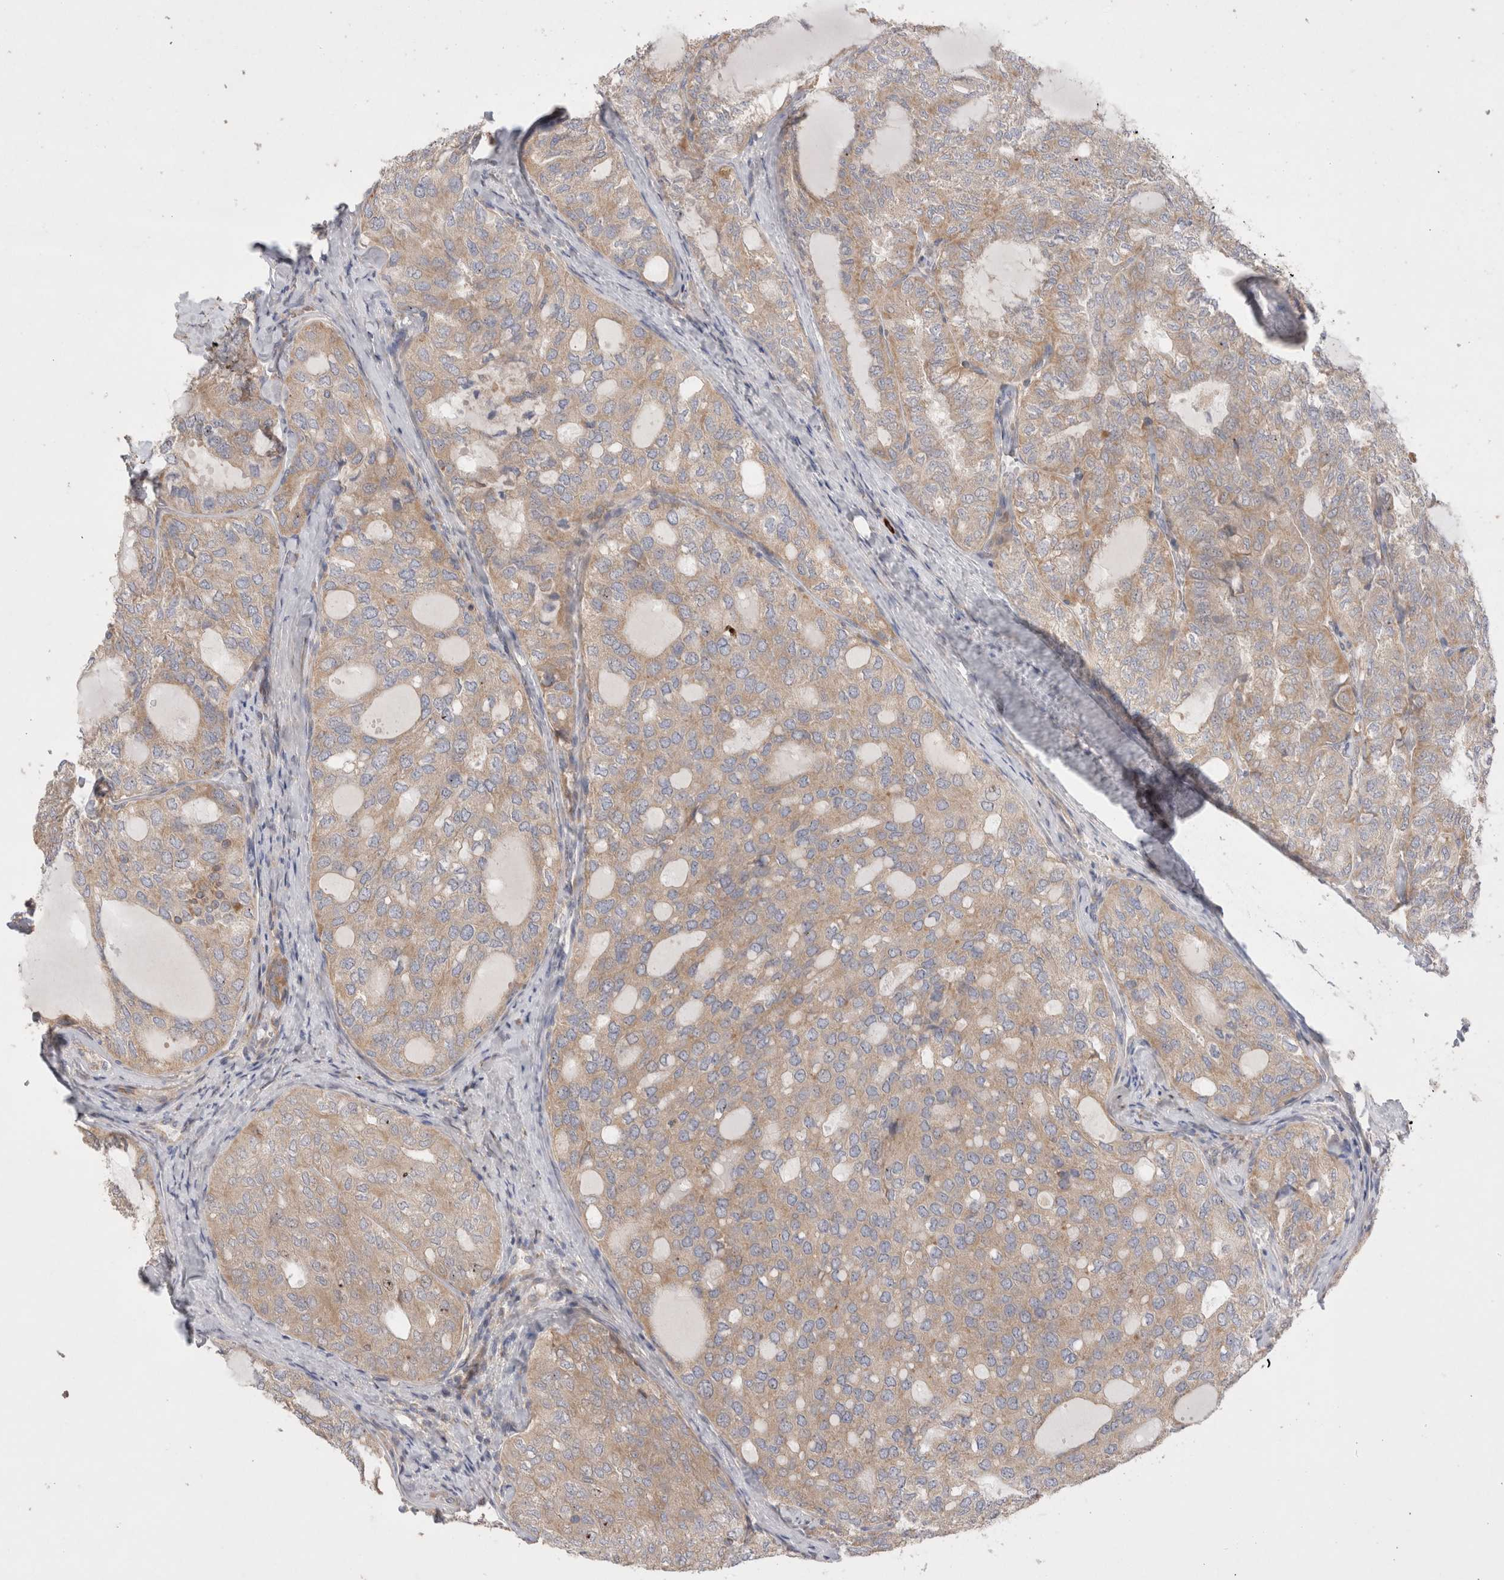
{"staining": {"intensity": "weak", "quantity": ">75%", "location": "cytoplasmic/membranous"}, "tissue": "thyroid cancer", "cell_type": "Tumor cells", "image_type": "cancer", "snomed": [{"axis": "morphology", "description": "Follicular adenoma carcinoma, NOS"}, {"axis": "topography", "description": "Thyroid gland"}], "caption": "Immunohistochemistry (IHC) histopathology image of human thyroid cancer stained for a protein (brown), which reveals low levels of weak cytoplasmic/membranous staining in approximately >75% of tumor cells.", "gene": "TBC1D16", "patient": {"sex": "male", "age": 75}}